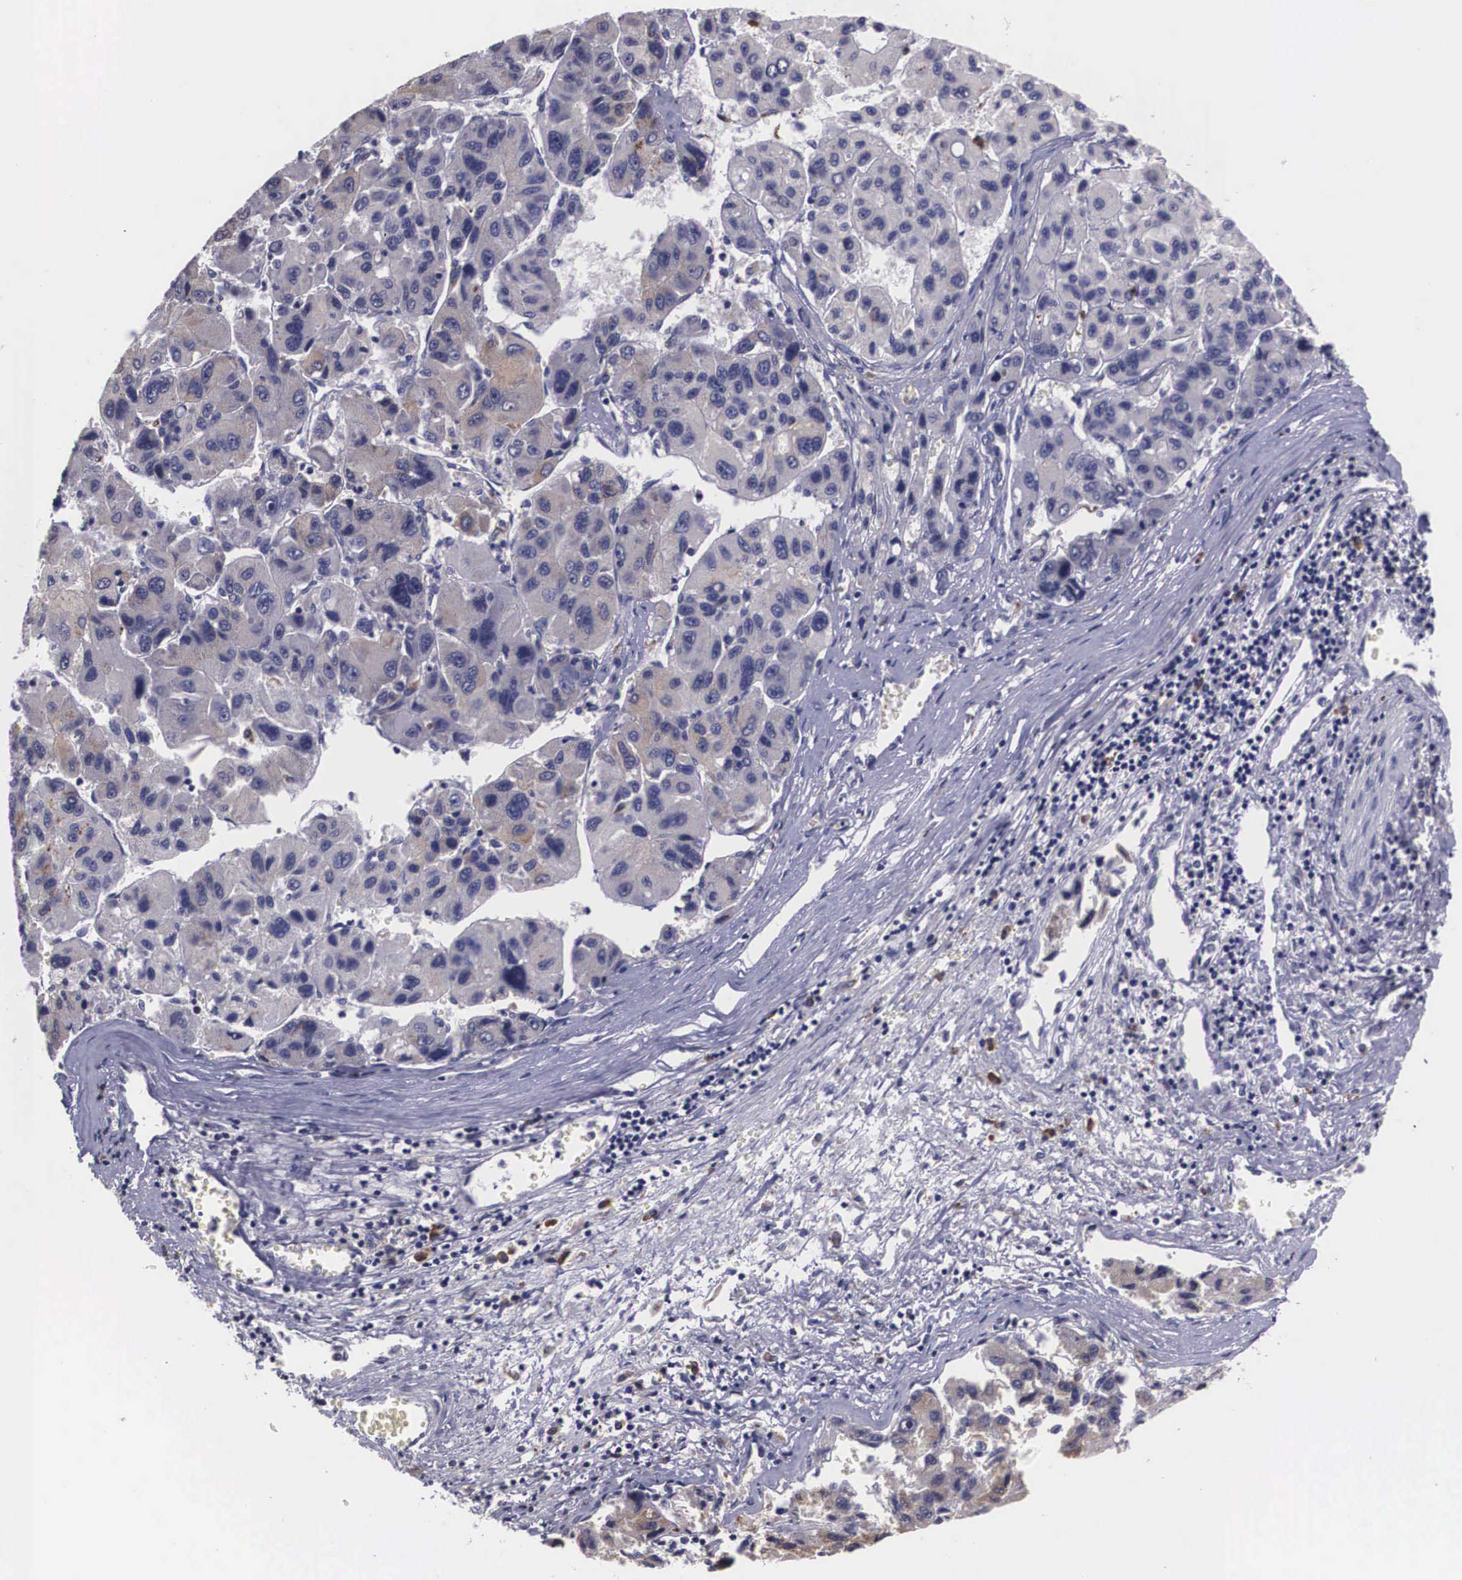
{"staining": {"intensity": "weak", "quantity": "<25%", "location": "cytoplasmic/membranous"}, "tissue": "liver cancer", "cell_type": "Tumor cells", "image_type": "cancer", "snomed": [{"axis": "morphology", "description": "Carcinoma, Hepatocellular, NOS"}, {"axis": "topography", "description": "Liver"}], "caption": "A micrograph of human liver hepatocellular carcinoma is negative for staining in tumor cells. Brightfield microscopy of IHC stained with DAB (3,3'-diaminobenzidine) (brown) and hematoxylin (blue), captured at high magnification.", "gene": "CRELD2", "patient": {"sex": "male", "age": 64}}